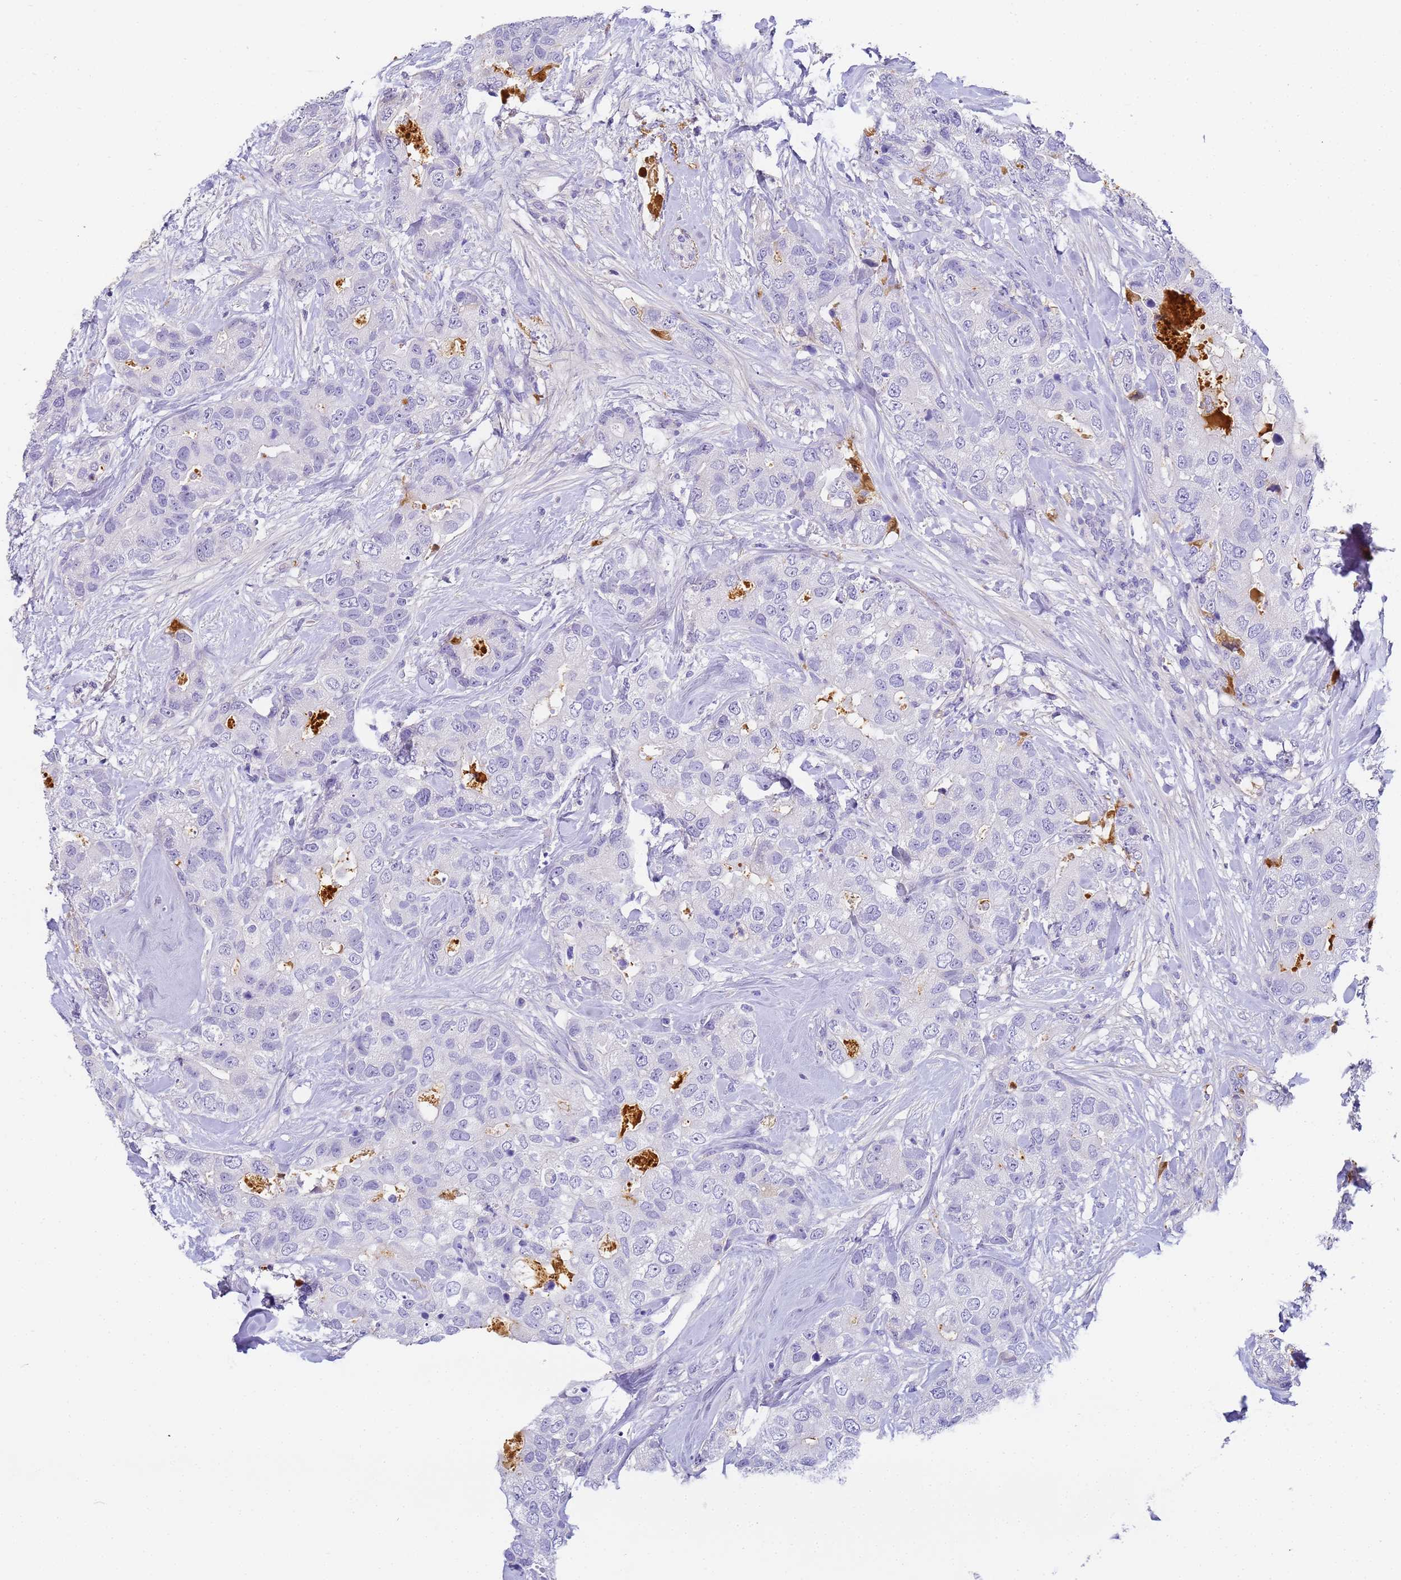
{"staining": {"intensity": "negative", "quantity": "none", "location": "none"}, "tissue": "breast cancer", "cell_type": "Tumor cells", "image_type": "cancer", "snomed": [{"axis": "morphology", "description": "Duct carcinoma"}, {"axis": "topography", "description": "Breast"}], "caption": "Human breast cancer stained for a protein using IHC shows no positivity in tumor cells.", "gene": "CFHR2", "patient": {"sex": "female", "age": 62}}